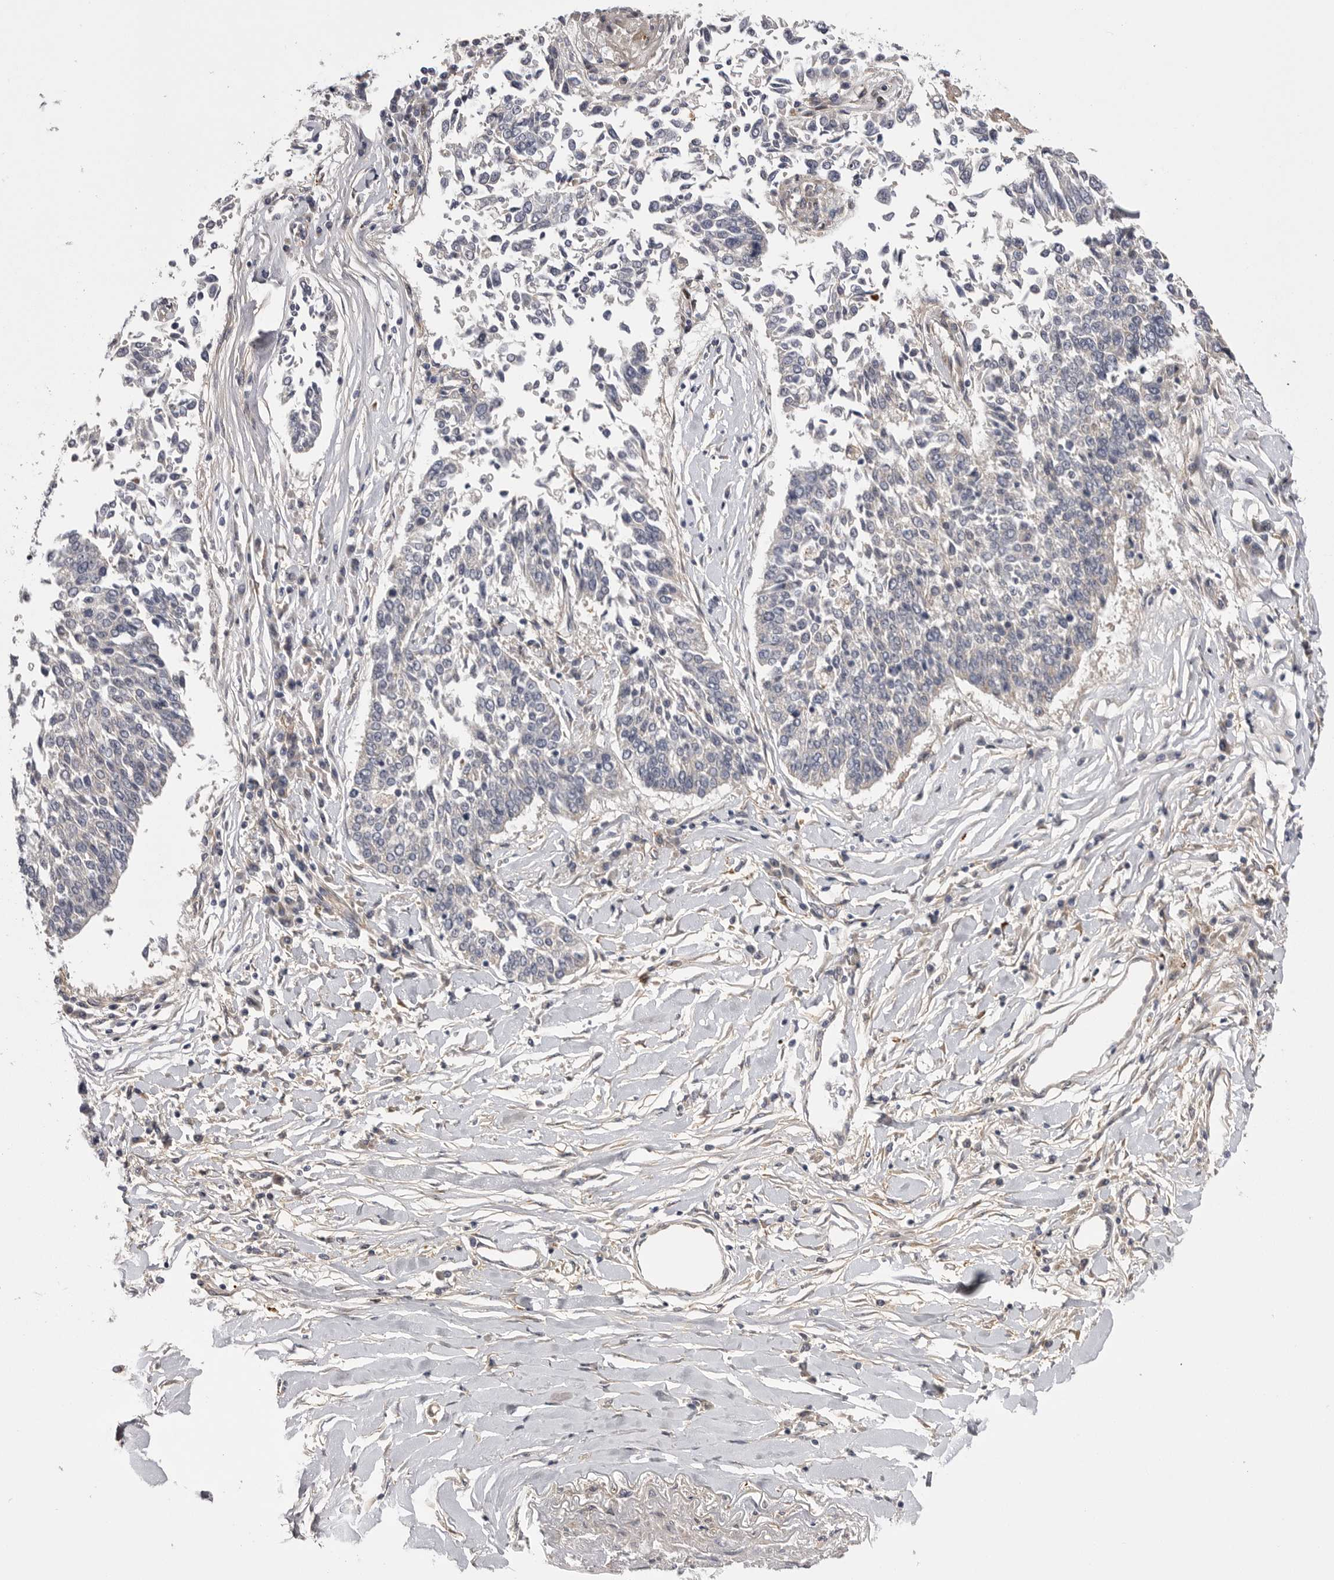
{"staining": {"intensity": "negative", "quantity": "none", "location": "none"}, "tissue": "lung cancer", "cell_type": "Tumor cells", "image_type": "cancer", "snomed": [{"axis": "morphology", "description": "Normal tissue, NOS"}, {"axis": "morphology", "description": "Squamous cell carcinoma, NOS"}, {"axis": "topography", "description": "Cartilage tissue"}, {"axis": "topography", "description": "Bronchus"}, {"axis": "topography", "description": "Lung"}, {"axis": "topography", "description": "Peripheral nerve tissue"}], "caption": "There is no significant positivity in tumor cells of lung cancer.", "gene": "OSBPL9", "patient": {"sex": "female", "age": 49}}